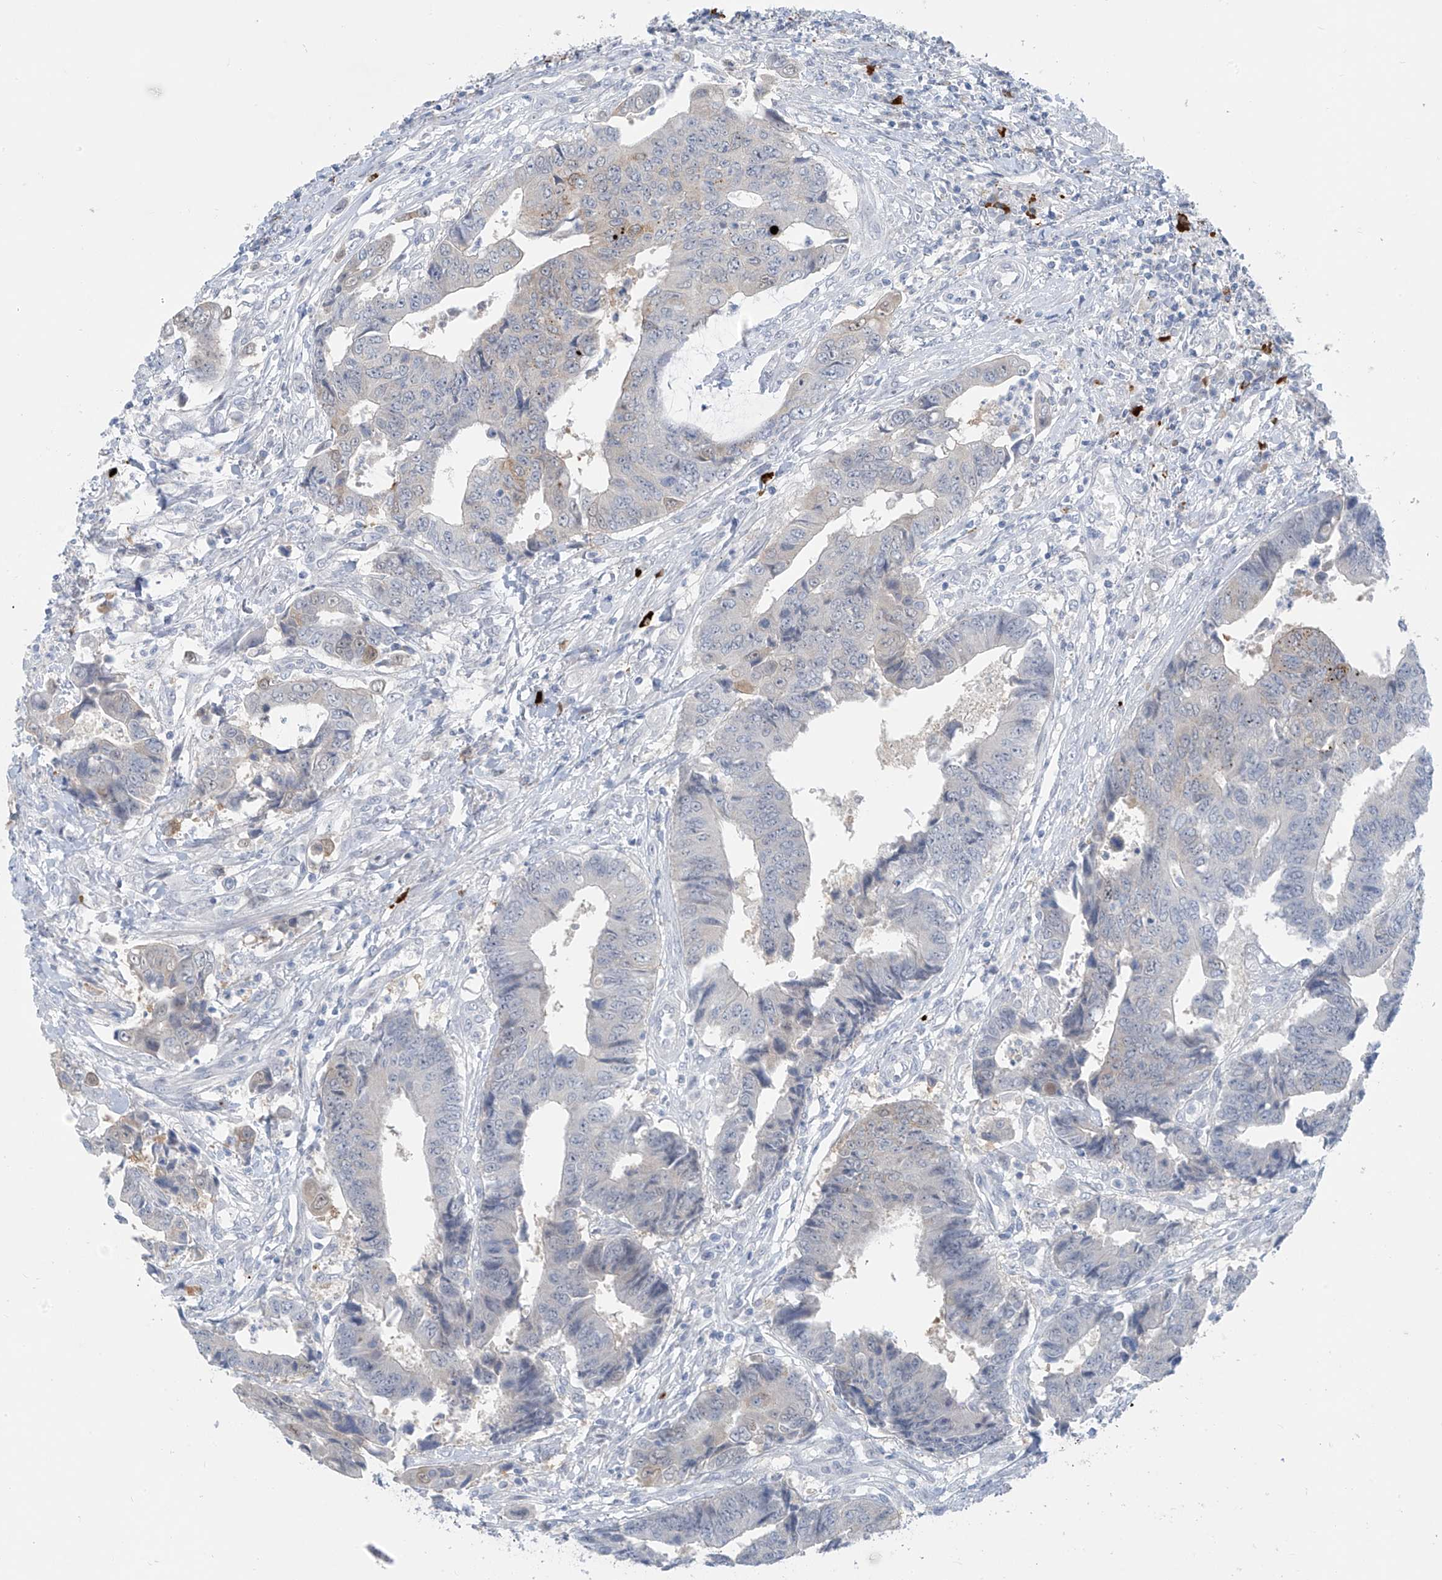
{"staining": {"intensity": "negative", "quantity": "none", "location": "none"}, "tissue": "colorectal cancer", "cell_type": "Tumor cells", "image_type": "cancer", "snomed": [{"axis": "morphology", "description": "Adenocarcinoma, NOS"}, {"axis": "topography", "description": "Rectum"}], "caption": "An immunohistochemistry photomicrograph of colorectal cancer is shown. There is no staining in tumor cells of colorectal cancer. (DAB immunohistochemistry (IHC) with hematoxylin counter stain).", "gene": "ZNF793", "patient": {"sex": "male", "age": 84}}